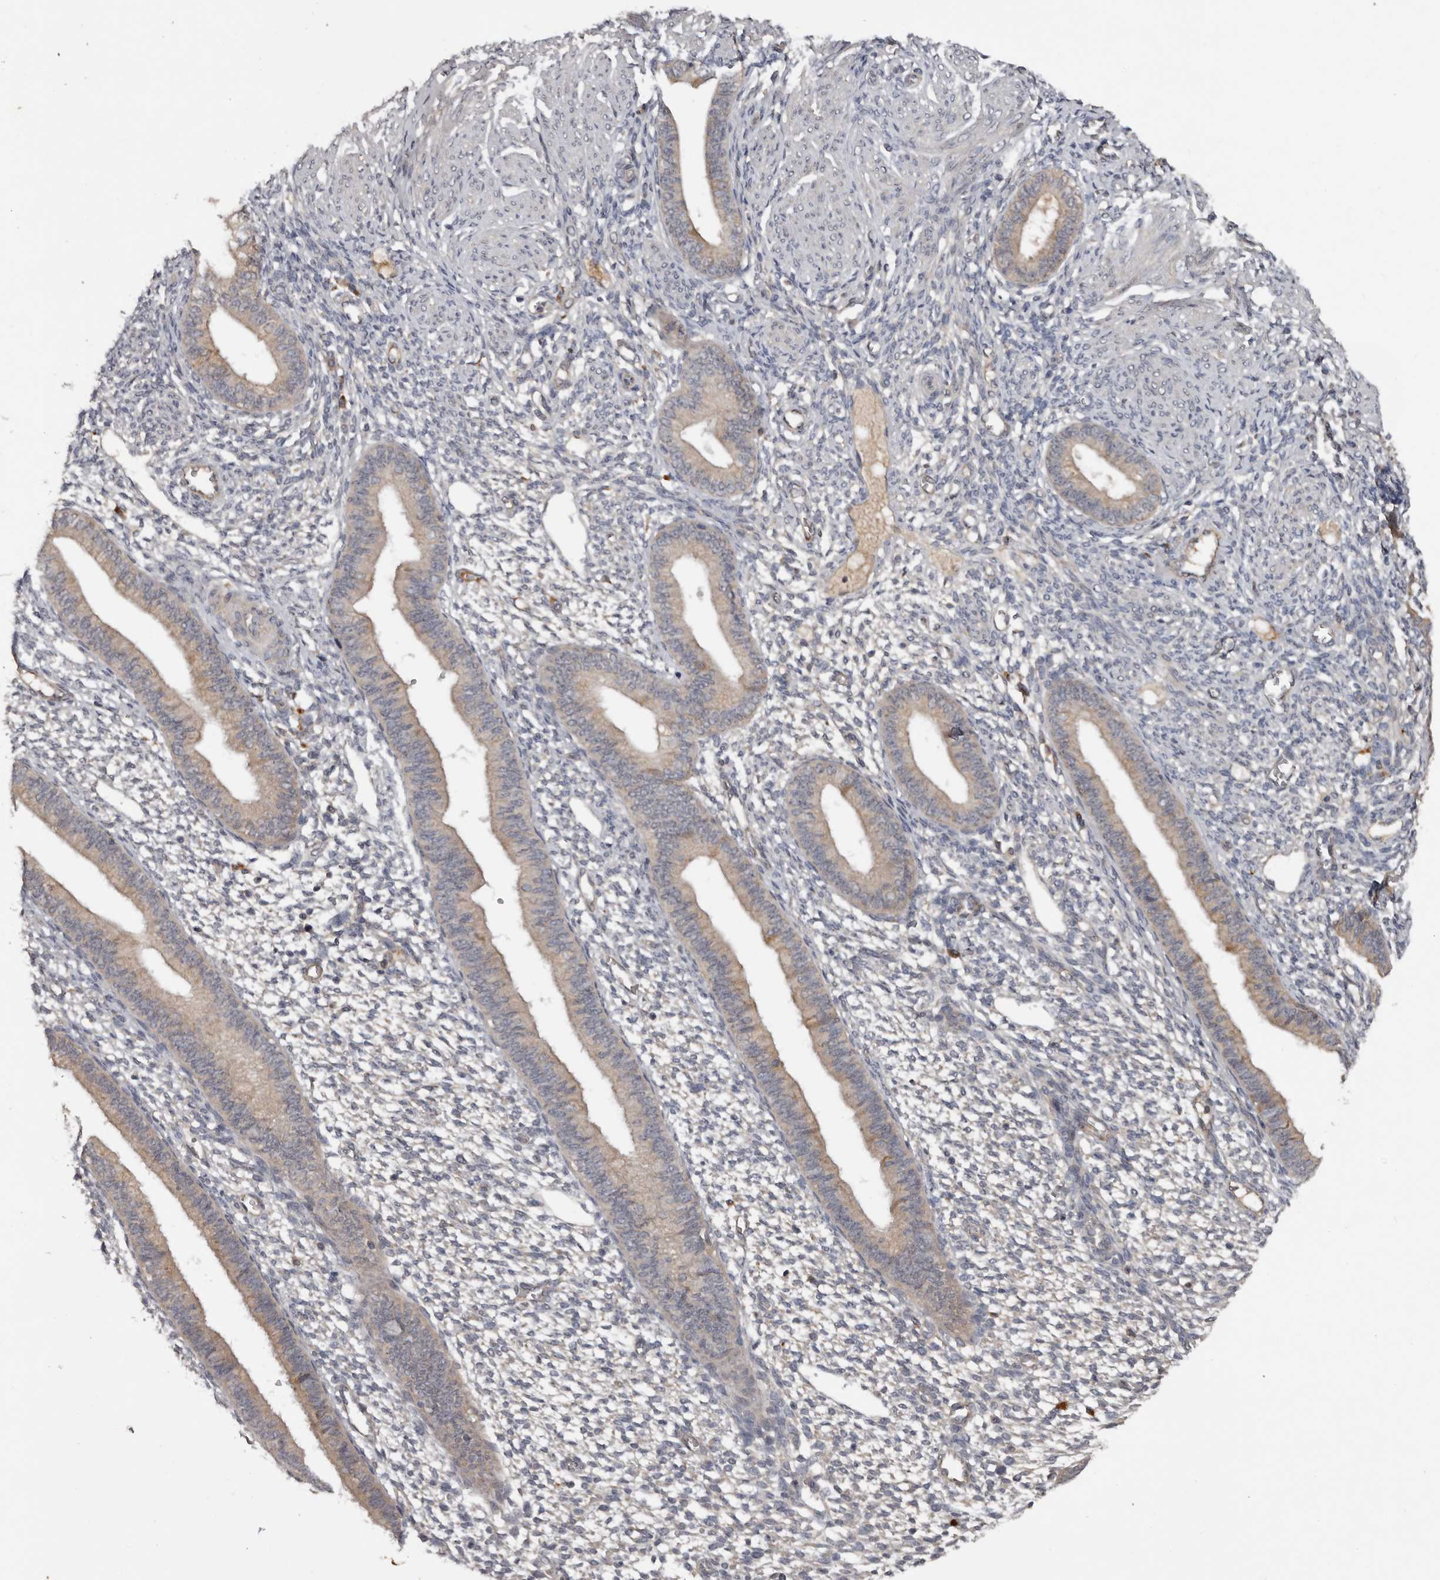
{"staining": {"intensity": "negative", "quantity": "none", "location": "none"}, "tissue": "endometrium", "cell_type": "Cells in endometrial stroma", "image_type": "normal", "snomed": [{"axis": "morphology", "description": "Normal tissue, NOS"}, {"axis": "topography", "description": "Endometrium"}], "caption": "Normal endometrium was stained to show a protein in brown. There is no significant expression in cells in endometrial stroma. The staining was performed using DAB to visualize the protein expression in brown, while the nuclei were stained in blue with hematoxylin (Magnification: 20x).", "gene": "DNAJB4", "patient": {"sex": "female", "age": 46}}